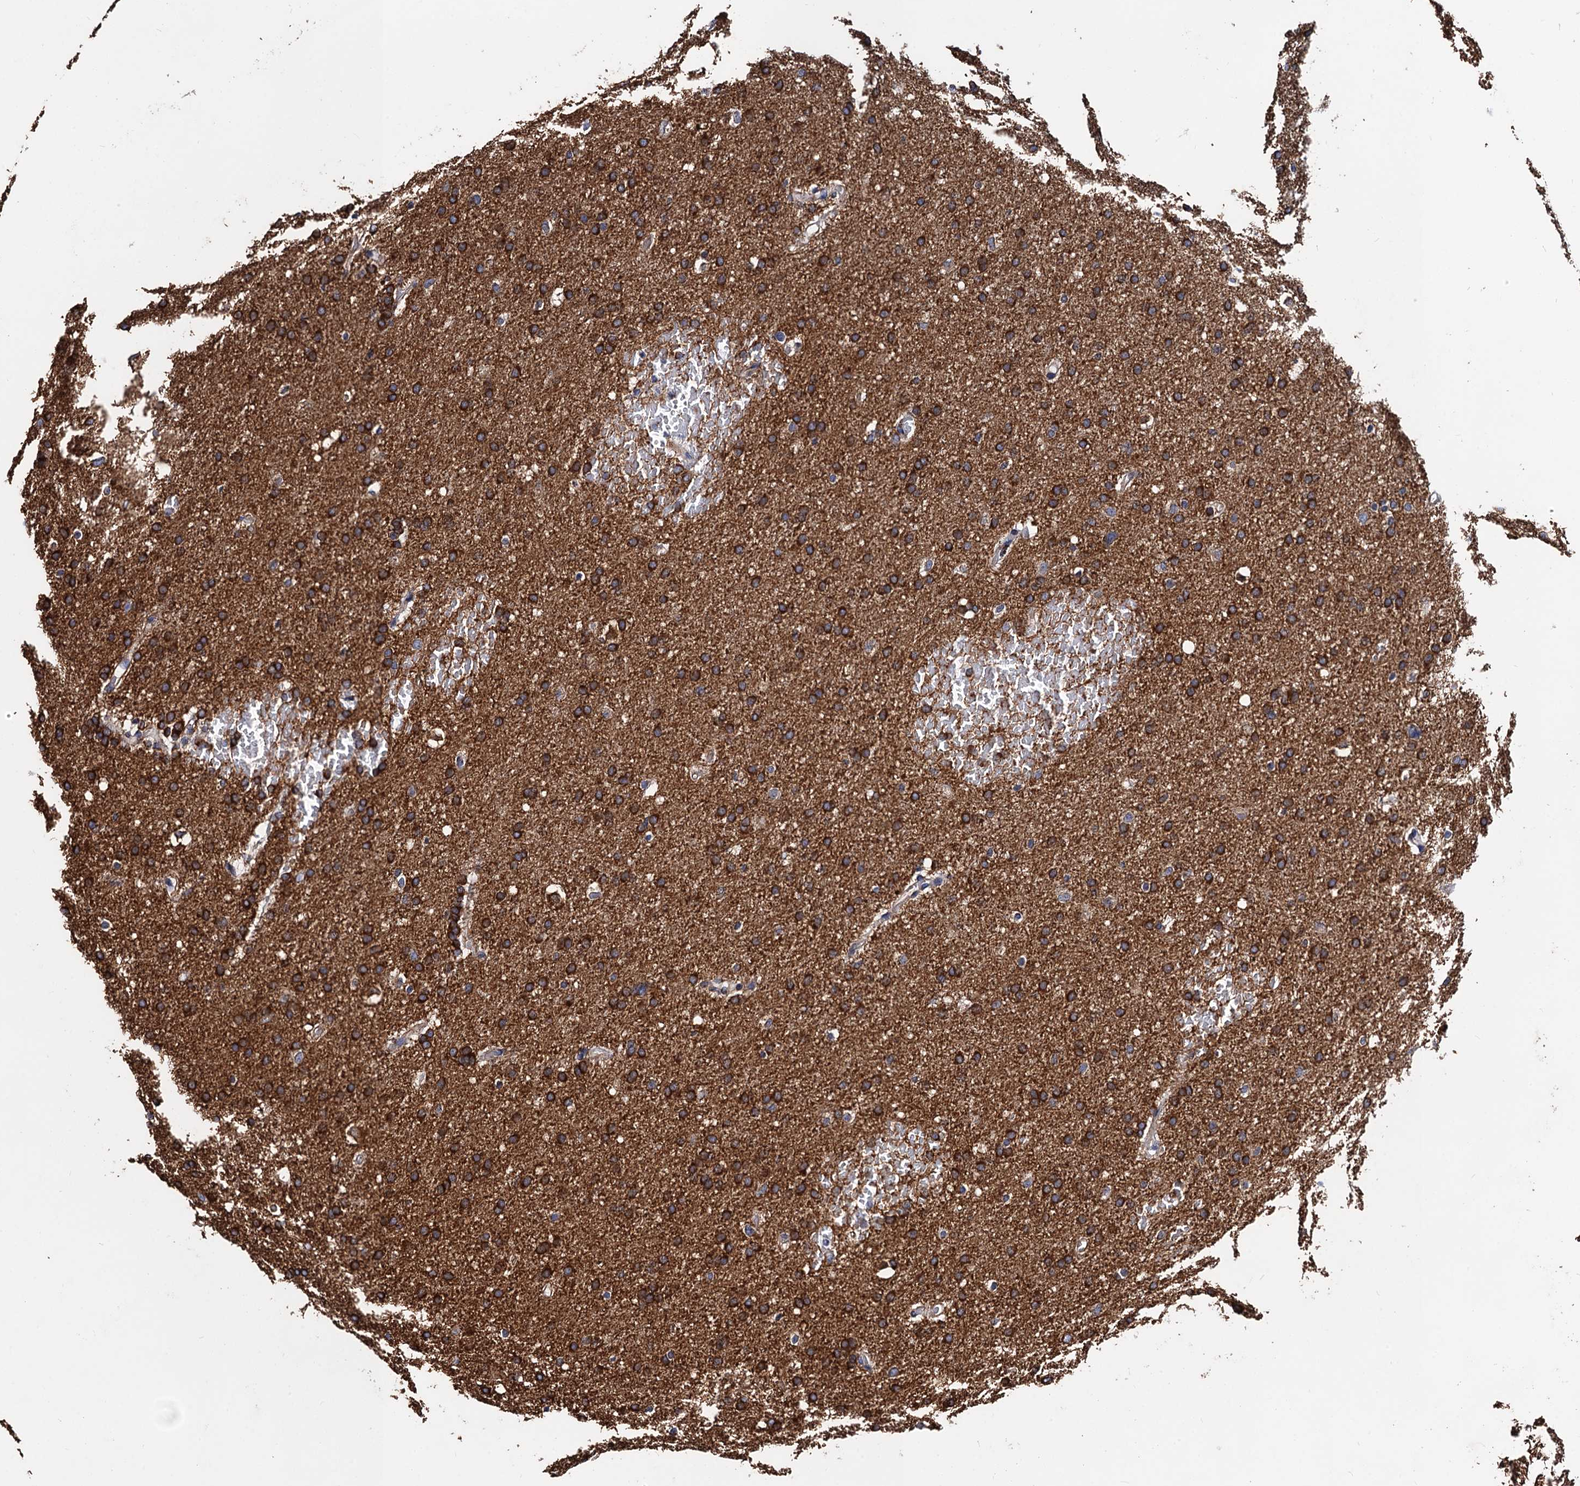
{"staining": {"intensity": "strong", "quantity": ">75%", "location": "cytoplasmic/membranous"}, "tissue": "glioma", "cell_type": "Tumor cells", "image_type": "cancer", "snomed": [{"axis": "morphology", "description": "Glioma, malignant, High grade"}, {"axis": "topography", "description": "Cerebral cortex"}], "caption": "A micrograph showing strong cytoplasmic/membranous expression in approximately >75% of tumor cells in malignant glioma (high-grade), as visualized by brown immunohistochemical staining.", "gene": "ZDHHC18", "patient": {"sex": "female", "age": 36}}